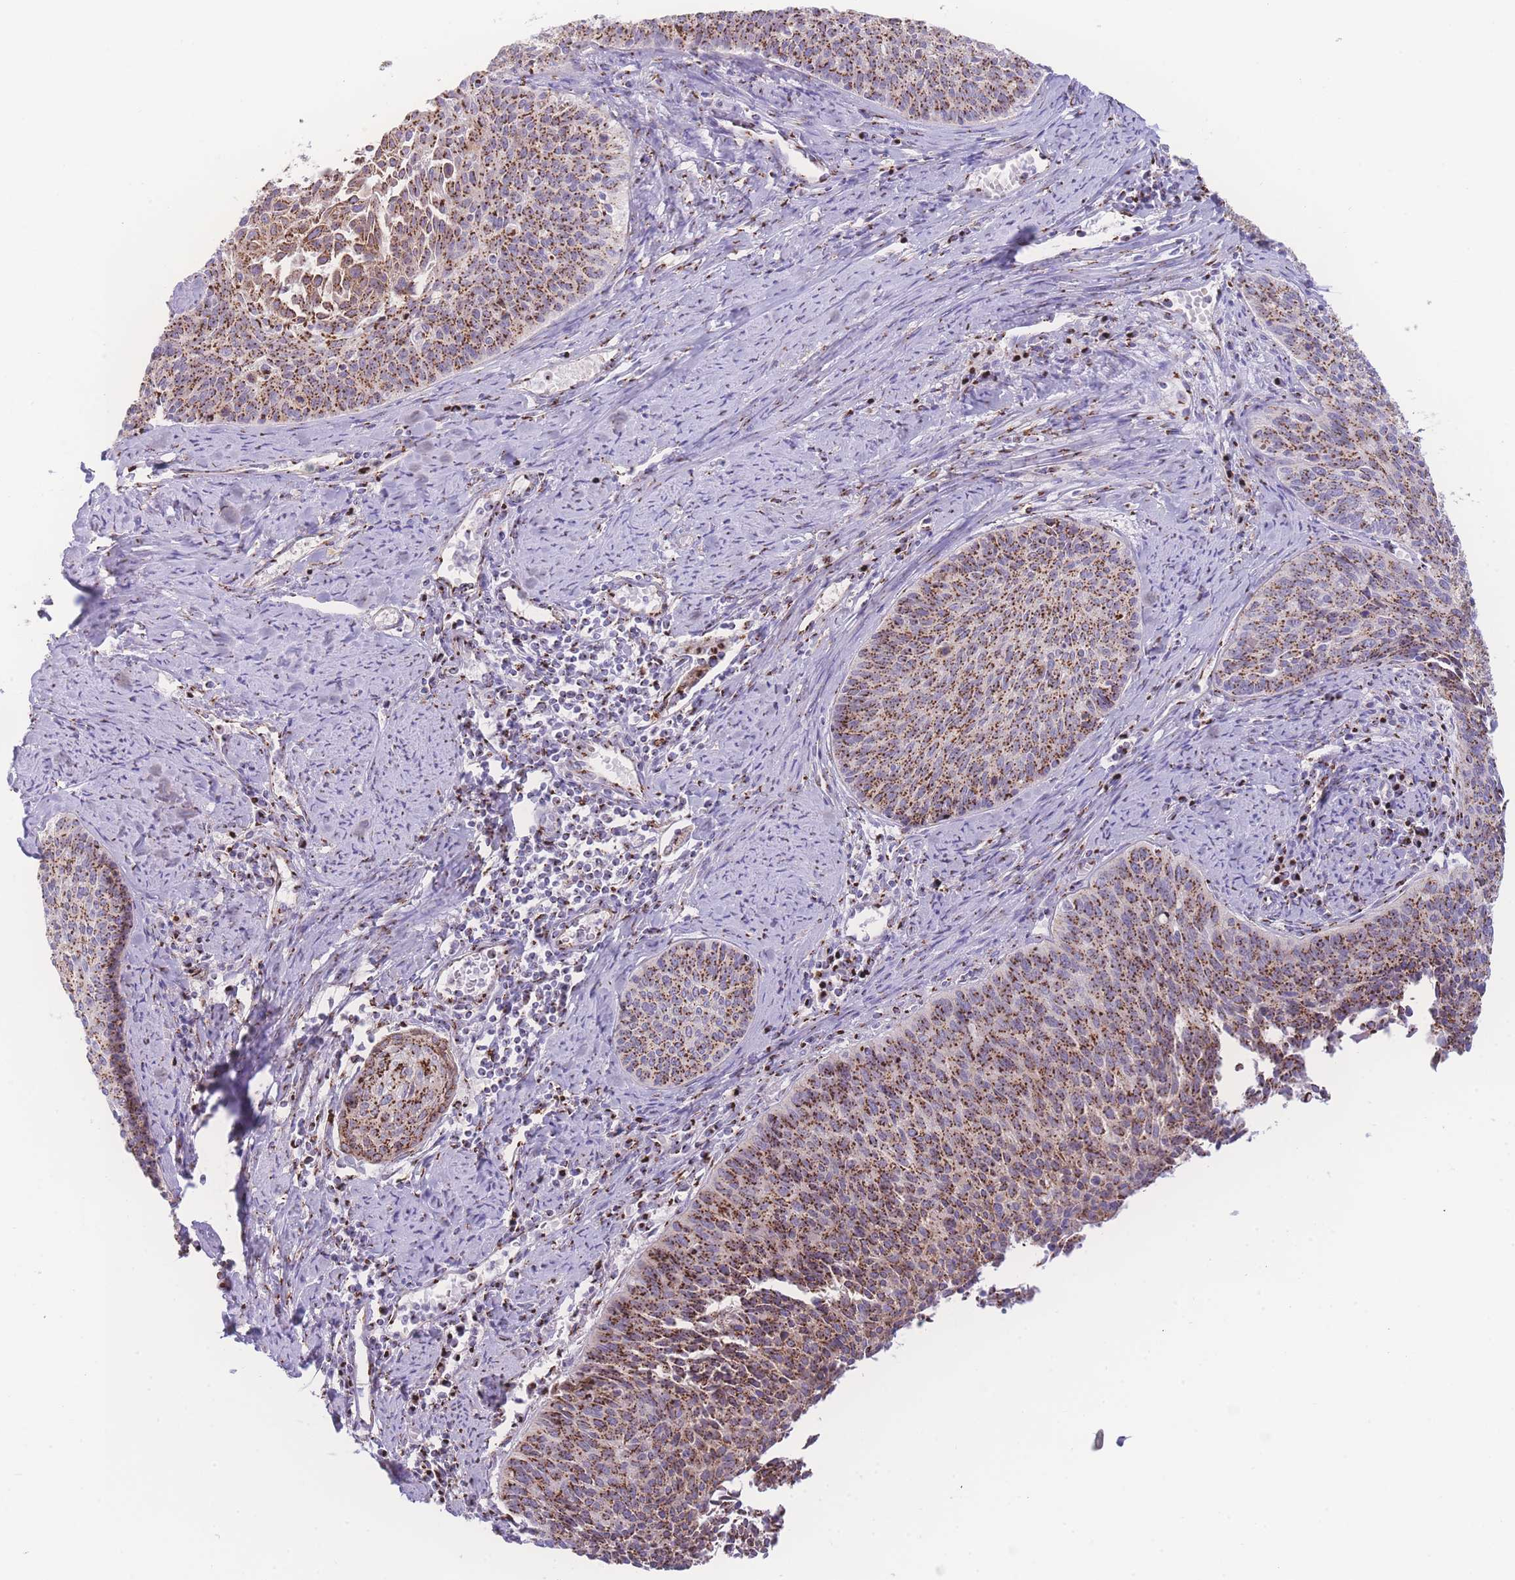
{"staining": {"intensity": "strong", "quantity": ">75%", "location": "cytoplasmic/membranous"}, "tissue": "cervical cancer", "cell_type": "Tumor cells", "image_type": "cancer", "snomed": [{"axis": "morphology", "description": "Squamous cell carcinoma, NOS"}, {"axis": "topography", "description": "Cervix"}], "caption": "Protein staining reveals strong cytoplasmic/membranous staining in approximately >75% of tumor cells in cervical cancer (squamous cell carcinoma). (Brightfield microscopy of DAB IHC at high magnification).", "gene": "GOLM2", "patient": {"sex": "female", "age": 55}}